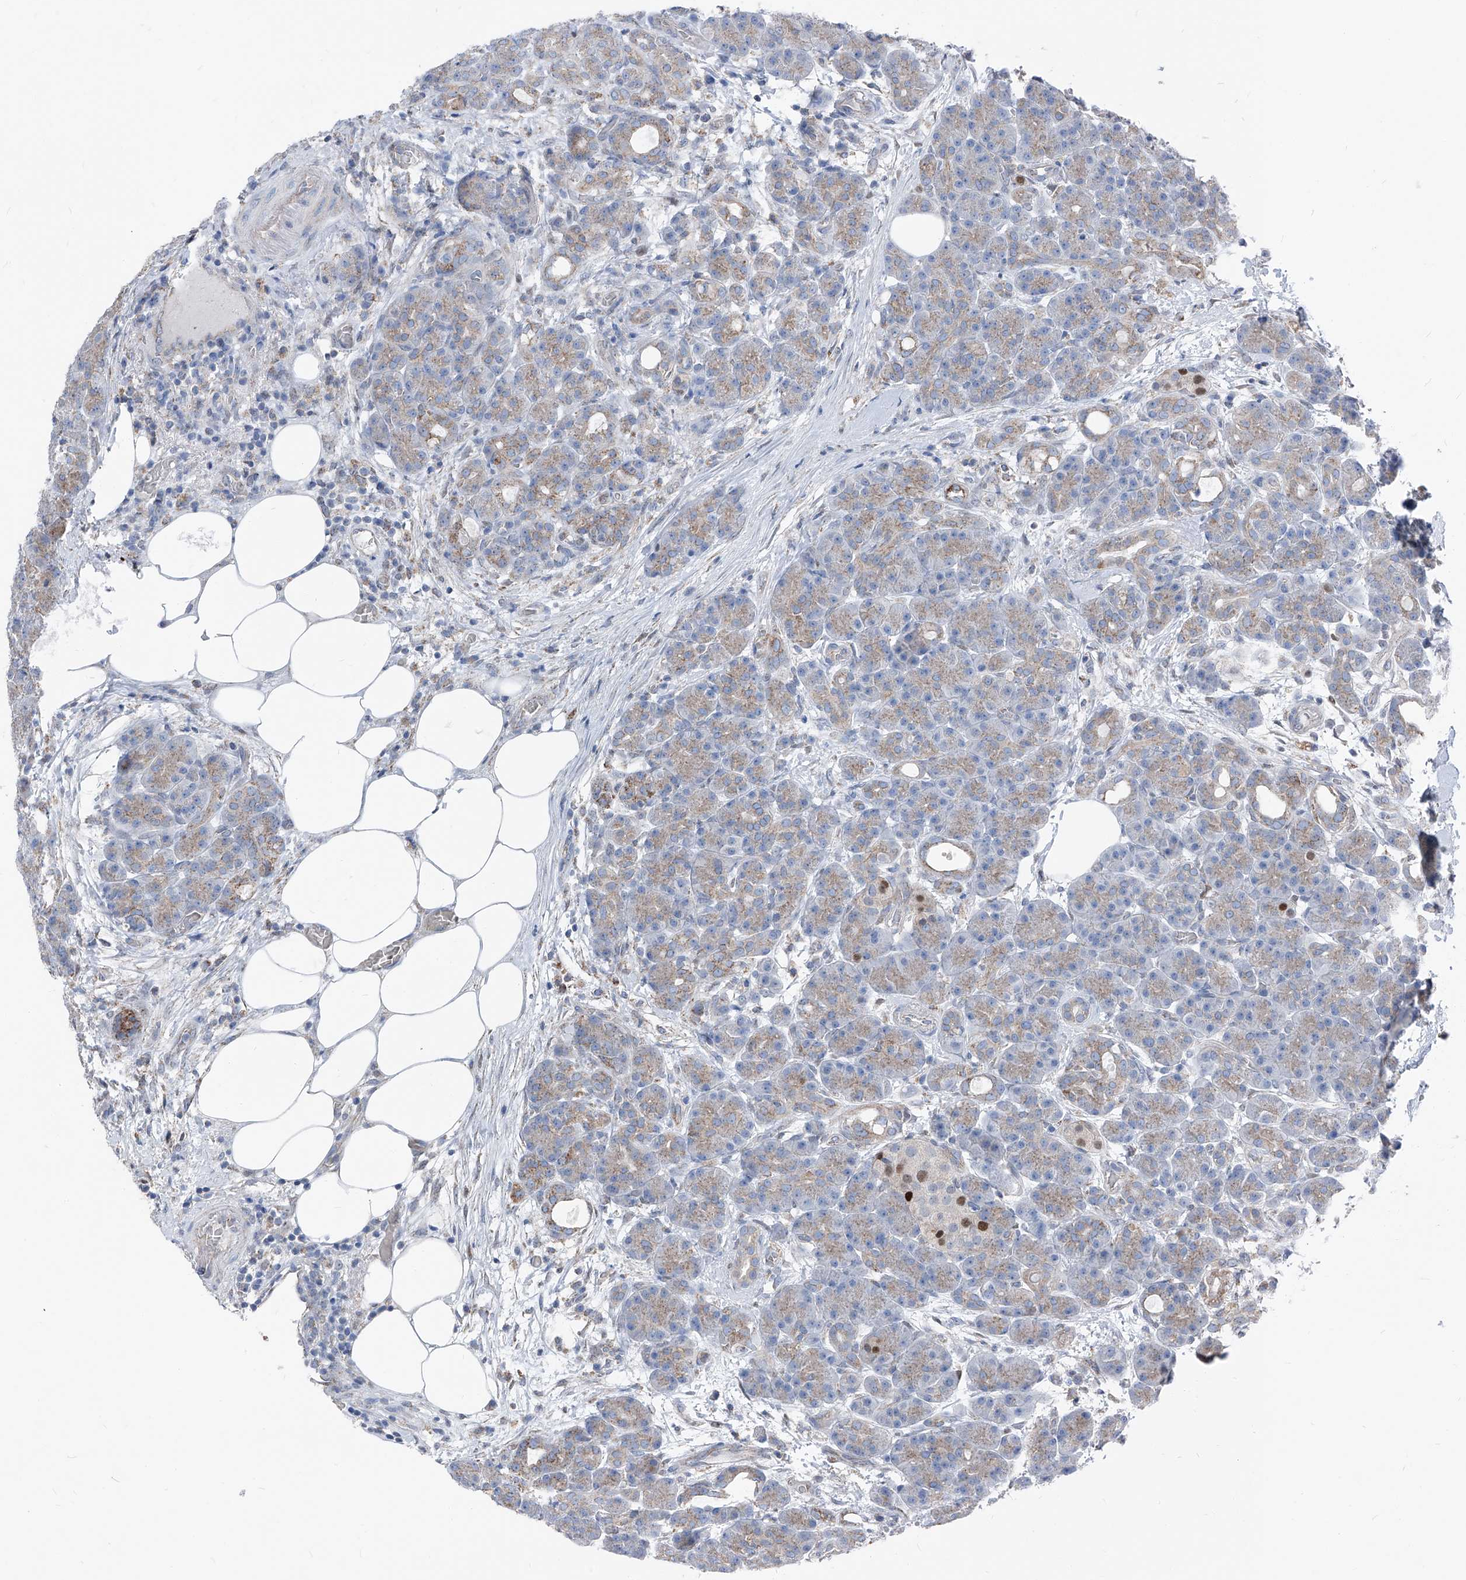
{"staining": {"intensity": "weak", "quantity": "<25%", "location": "cytoplasmic/membranous"}, "tissue": "pancreas", "cell_type": "Exocrine glandular cells", "image_type": "normal", "snomed": [{"axis": "morphology", "description": "Normal tissue, NOS"}, {"axis": "topography", "description": "Pancreas"}], "caption": "Immunohistochemical staining of benign human pancreas reveals no significant expression in exocrine glandular cells.", "gene": "AGPS", "patient": {"sex": "male", "age": 63}}